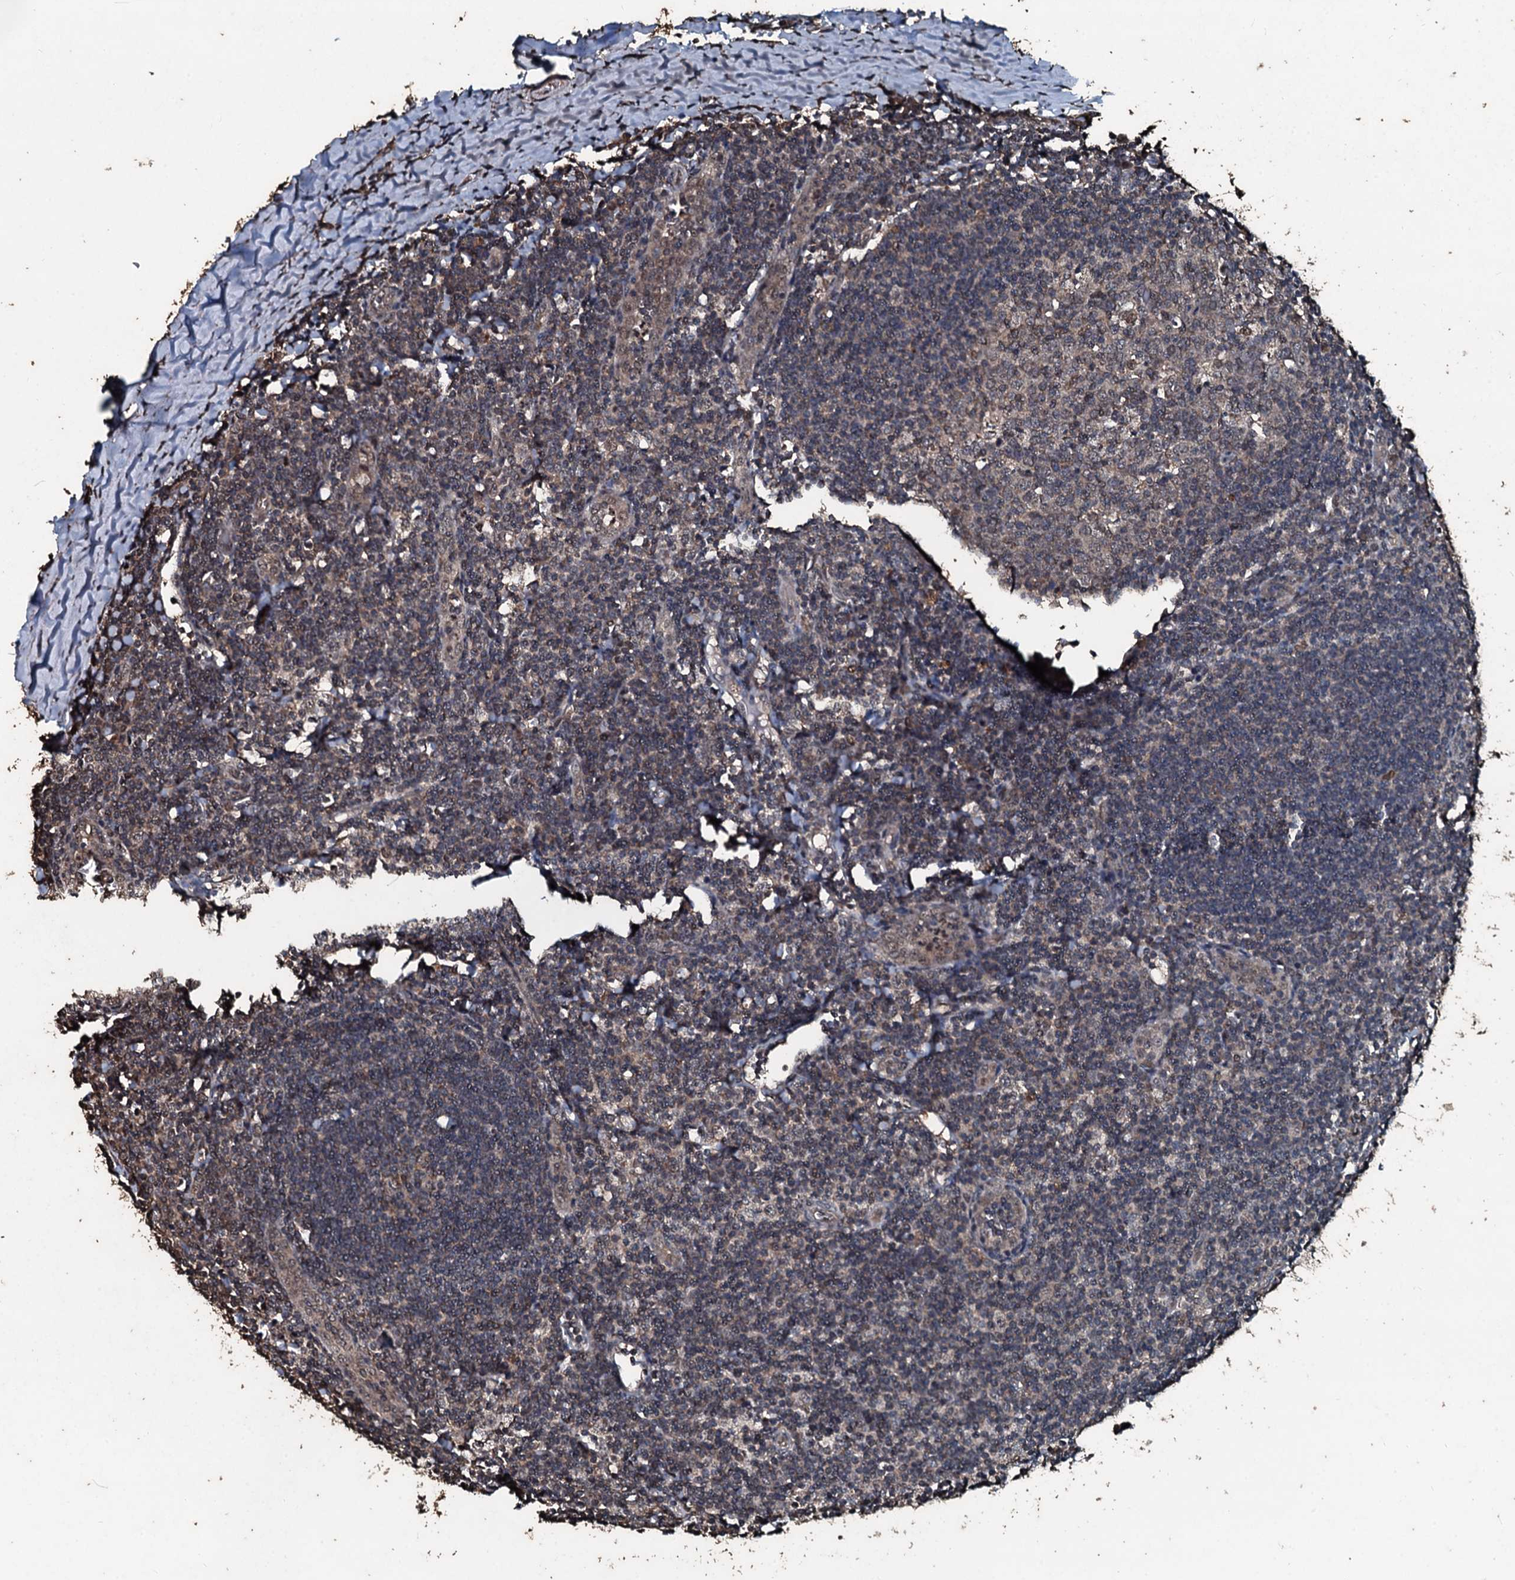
{"staining": {"intensity": "negative", "quantity": "25%-75%", "location": "cytoplasmic/membranous"}, "tissue": "tonsil", "cell_type": "Germinal center cells", "image_type": "normal", "snomed": [{"axis": "morphology", "description": "Normal tissue, NOS"}, {"axis": "topography", "description": "Tonsil"}], "caption": "This is an immunohistochemistry (IHC) image of unremarkable human tonsil. There is no staining in germinal center cells.", "gene": "FAAP24", "patient": {"sex": "male", "age": 27}}